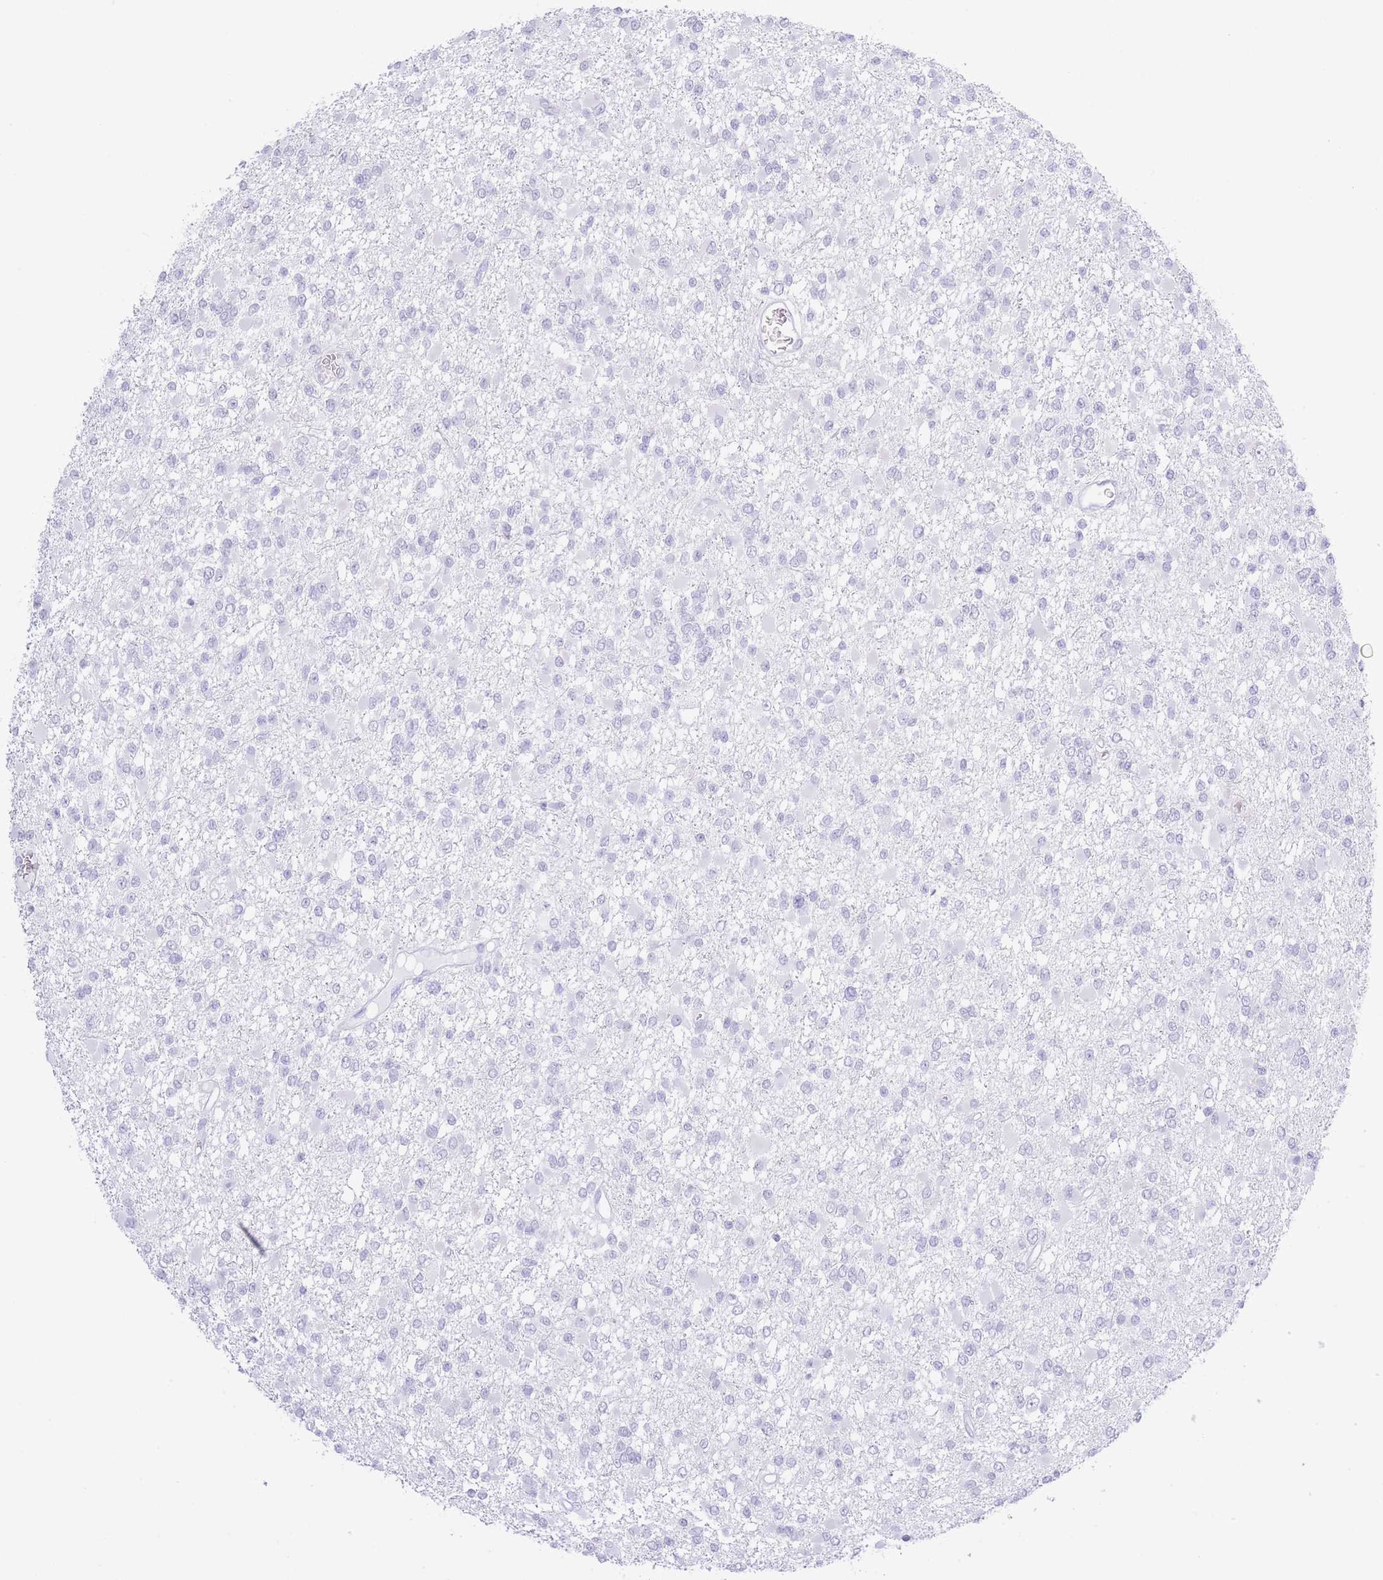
{"staining": {"intensity": "negative", "quantity": "none", "location": "none"}, "tissue": "glioma", "cell_type": "Tumor cells", "image_type": "cancer", "snomed": [{"axis": "morphology", "description": "Glioma, malignant, Low grade"}, {"axis": "topography", "description": "Brain"}], "caption": "An image of human malignant glioma (low-grade) is negative for staining in tumor cells.", "gene": "PKLR", "patient": {"sex": "female", "age": 22}}